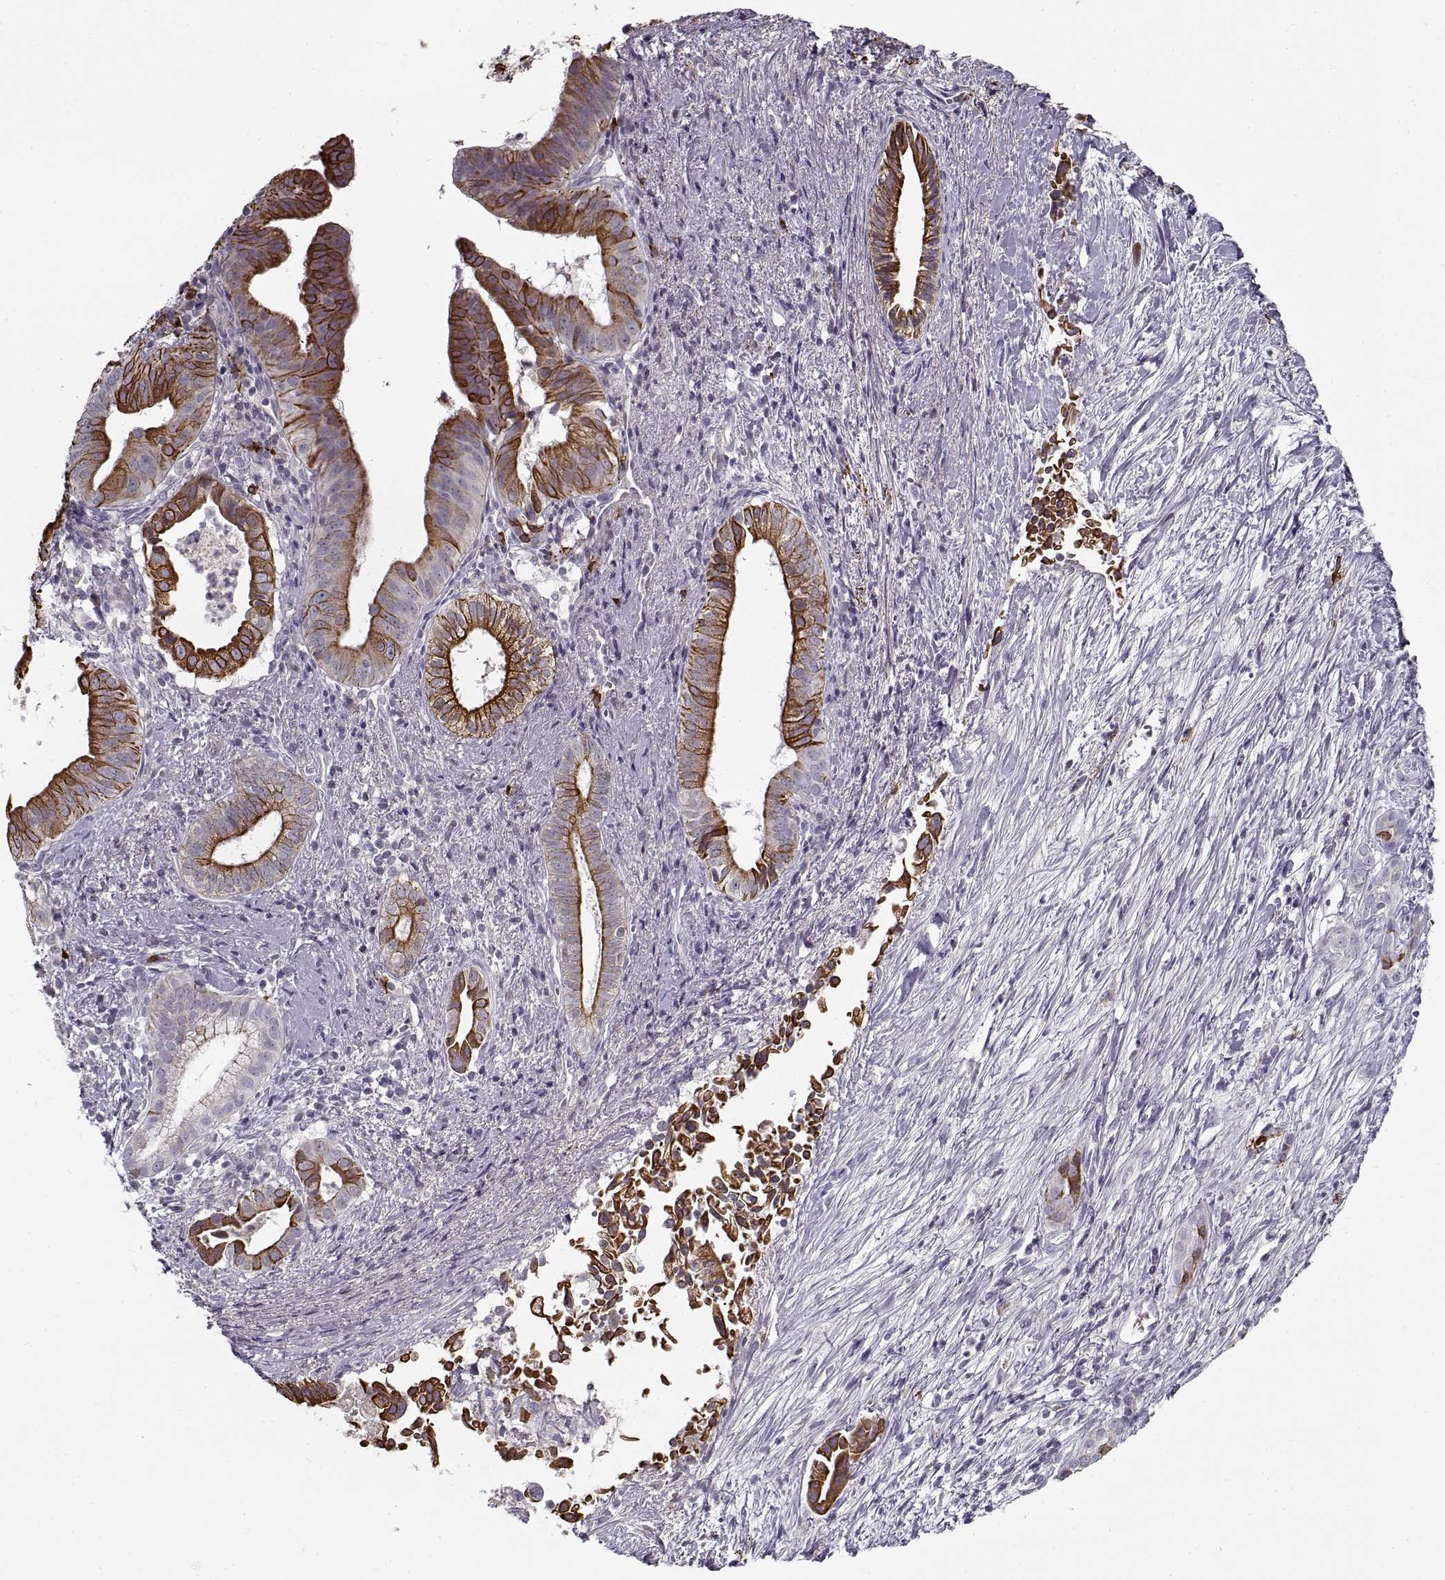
{"staining": {"intensity": "strong", "quantity": "25%-75%", "location": "cytoplasmic/membranous"}, "tissue": "pancreatic cancer", "cell_type": "Tumor cells", "image_type": "cancer", "snomed": [{"axis": "morphology", "description": "Adenocarcinoma, NOS"}, {"axis": "topography", "description": "Pancreas"}], "caption": "A brown stain highlights strong cytoplasmic/membranous staining of a protein in pancreatic cancer tumor cells.", "gene": "GAD2", "patient": {"sex": "male", "age": 61}}